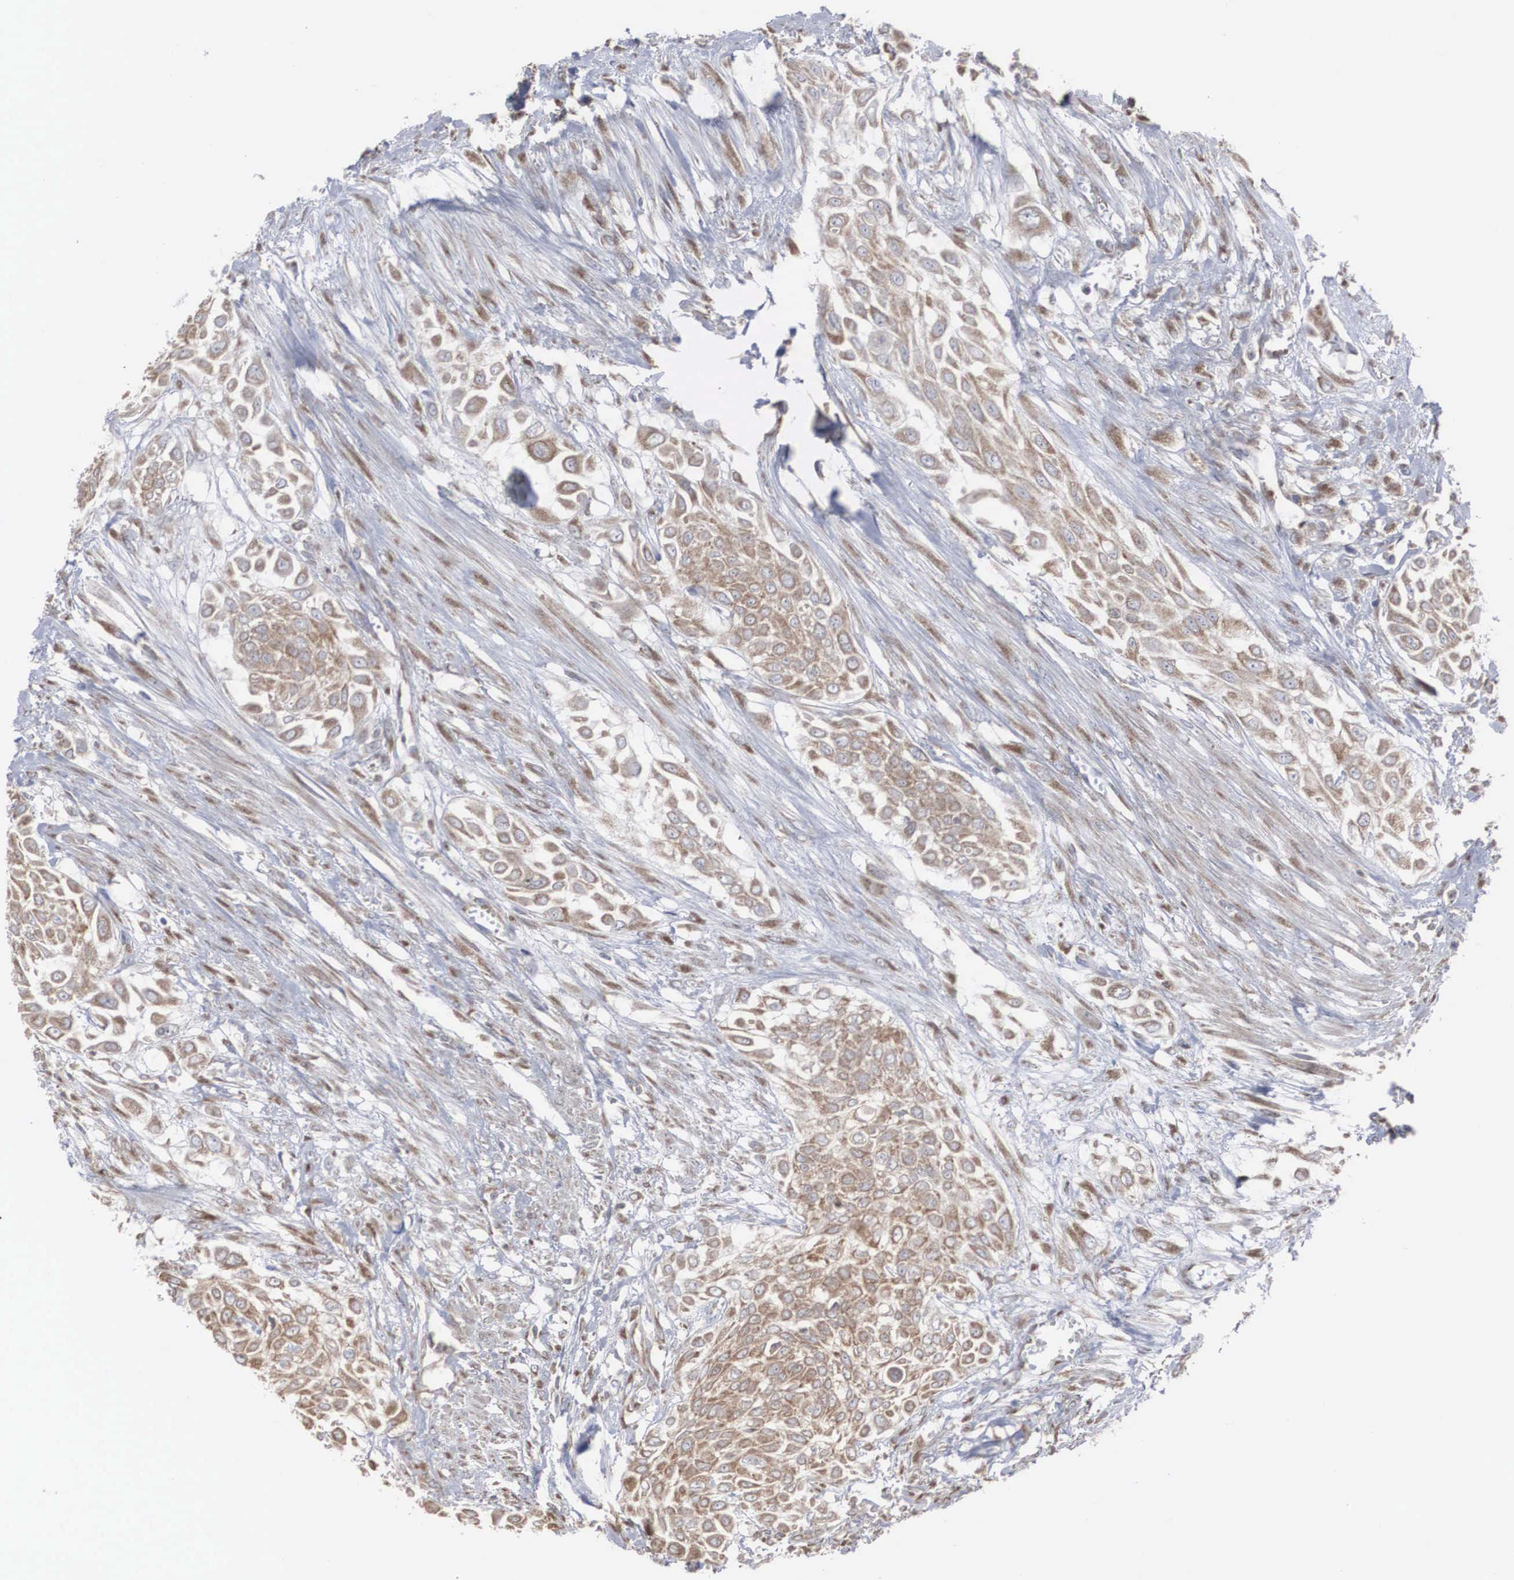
{"staining": {"intensity": "moderate", "quantity": ">75%", "location": "cytoplasmic/membranous"}, "tissue": "urothelial cancer", "cell_type": "Tumor cells", "image_type": "cancer", "snomed": [{"axis": "morphology", "description": "Urothelial carcinoma, High grade"}, {"axis": "topography", "description": "Urinary bladder"}], "caption": "IHC (DAB (3,3'-diaminobenzidine)) staining of urothelial carcinoma (high-grade) reveals moderate cytoplasmic/membranous protein expression in approximately >75% of tumor cells. (Stains: DAB in brown, nuclei in blue, Microscopy: brightfield microscopy at high magnification).", "gene": "MIA2", "patient": {"sex": "male", "age": 57}}